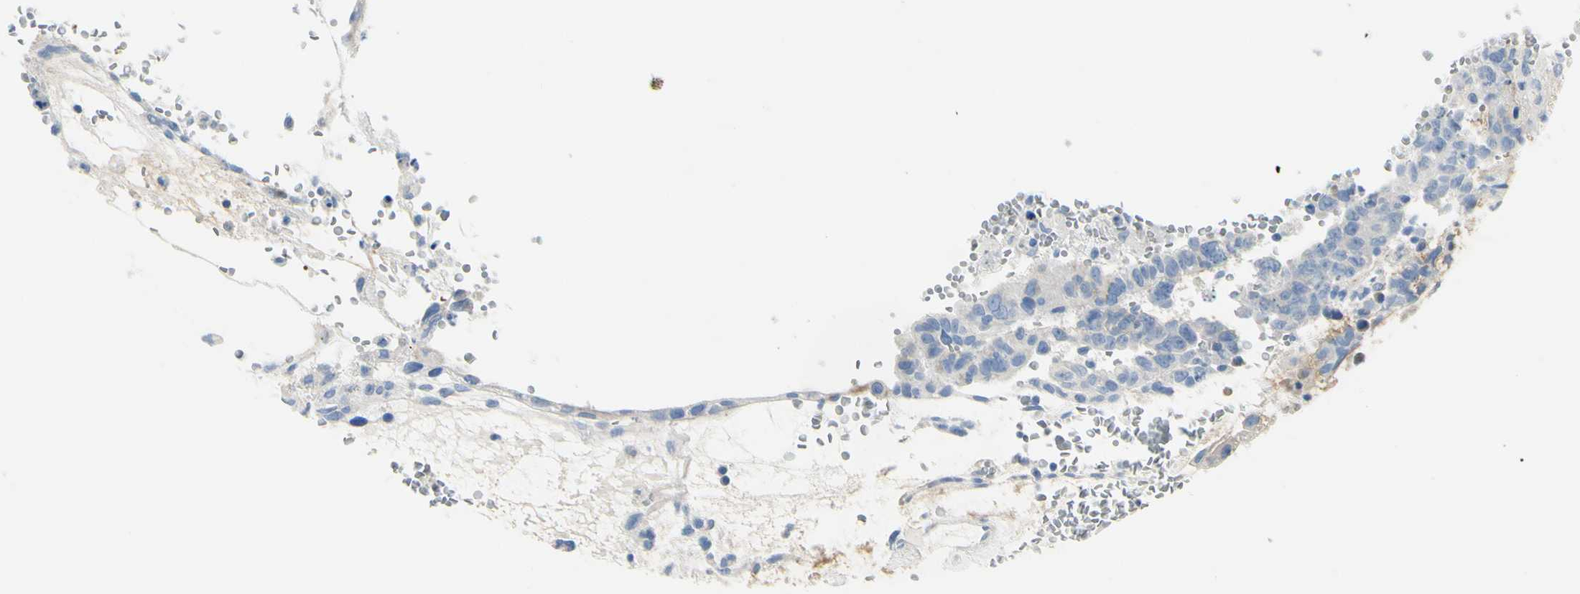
{"staining": {"intensity": "negative", "quantity": "none", "location": "none"}, "tissue": "testis cancer", "cell_type": "Tumor cells", "image_type": "cancer", "snomed": [{"axis": "morphology", "description": "Seminoma, NOS"}, {"axis": "morphology", "description": "Carcinoma, Embryonal, NOS"}, {"axis": "topography", "description": "Testis"}], "caption": "Micrograph shows no significant protein staining in tumor cells of testis cancer (seminoma).", "gene": "NCBP2L", "patient": {"sex": "male", "age": 52}}